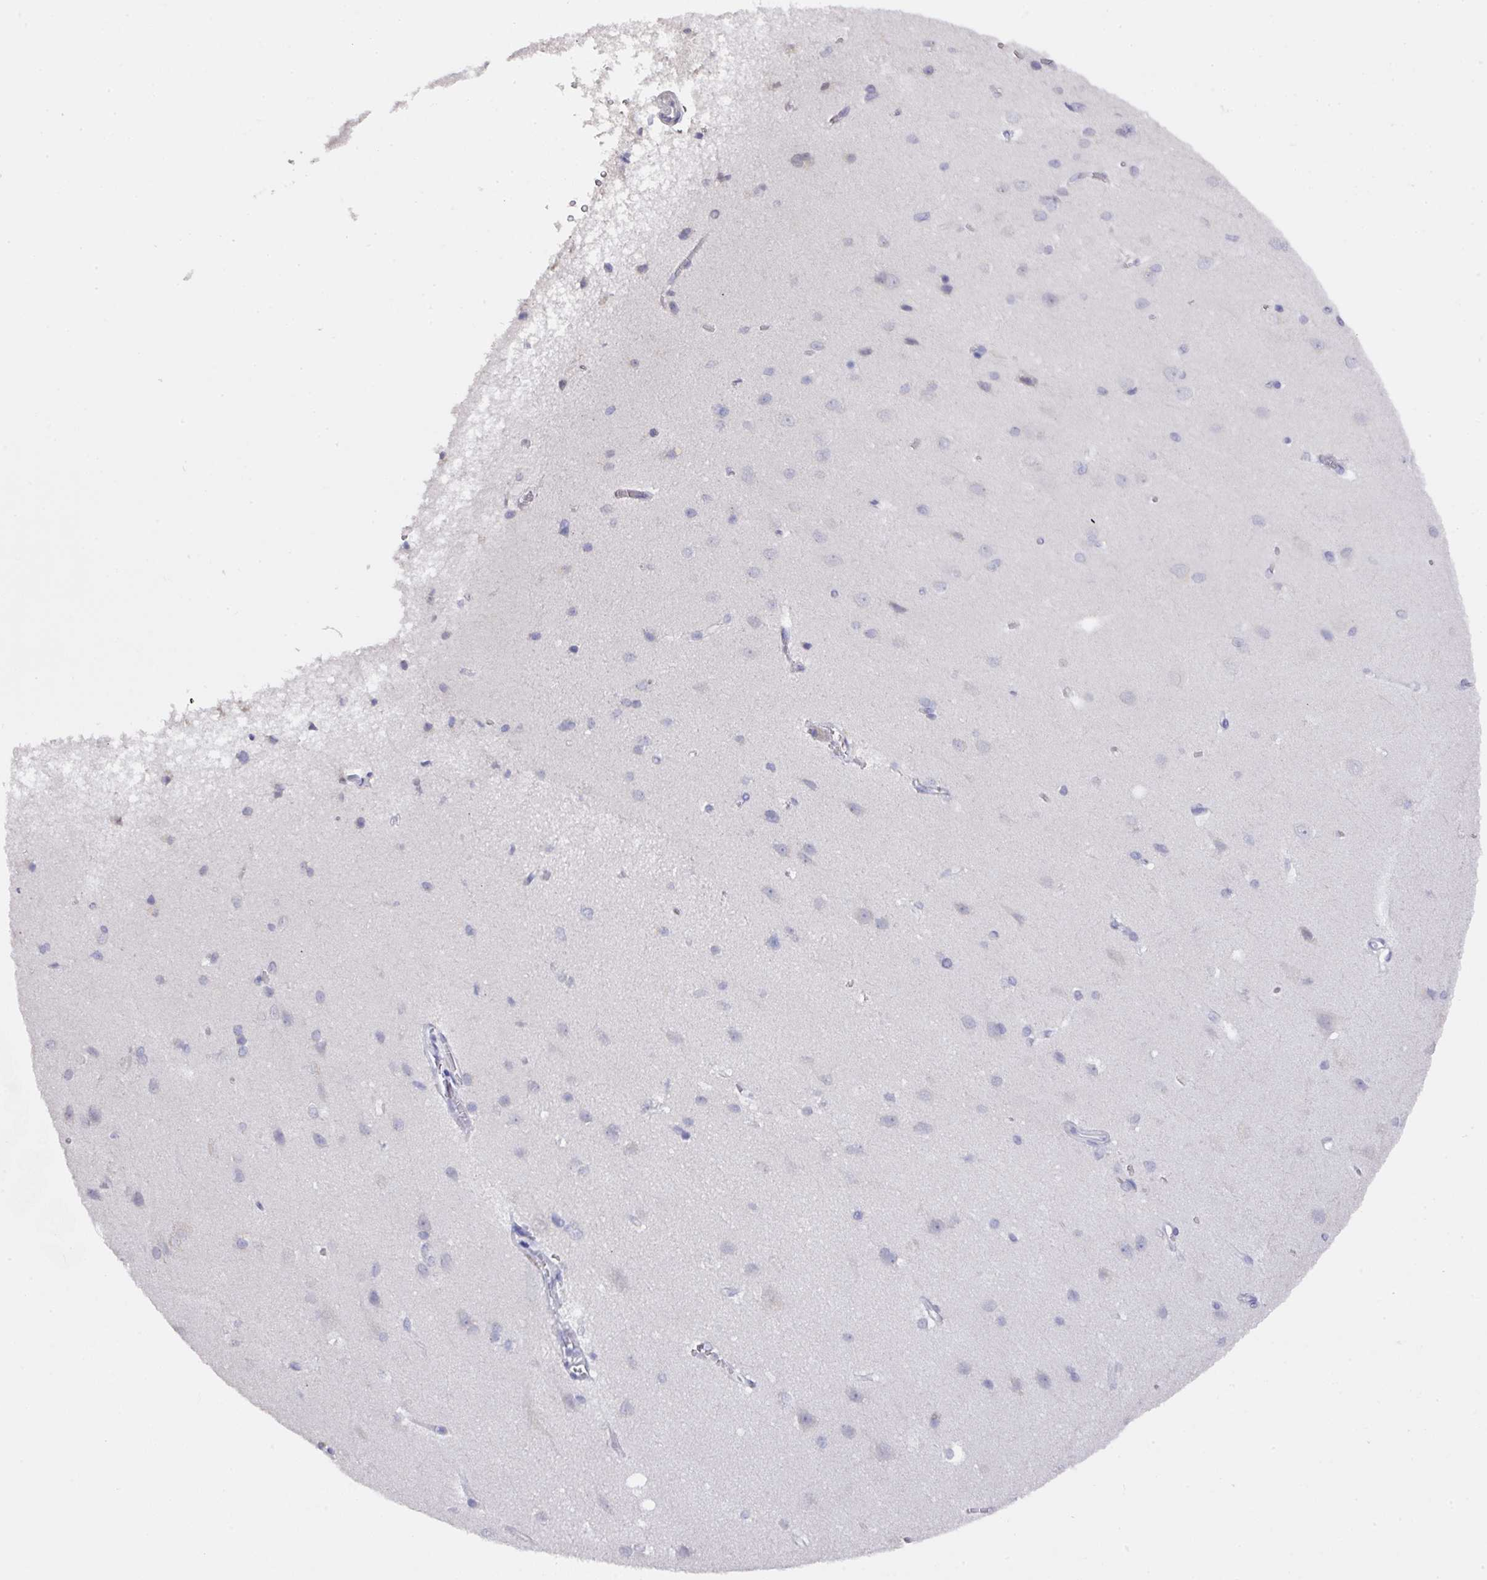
{"staining": {"intensity": "negative", "quantity": "none", "location": "none"}, "tissue": "cerebral cortex", "cell_type": "Endothelial cells", "image_type": "normal", "snomed": [{"axis": "morphology", "description": "Normal tissue, NOS"}, {"axis": "topography", "description": "Cerebral cortex"}], "caption": "Immunohistochemistry histopathology image of unremarkable cerebral cortex: cerebral cortex stained with DAB shows no significant protein expression in endothelial cells.", "gene": "DAZ1", "patient": {"sex": "male", "age": 37}}